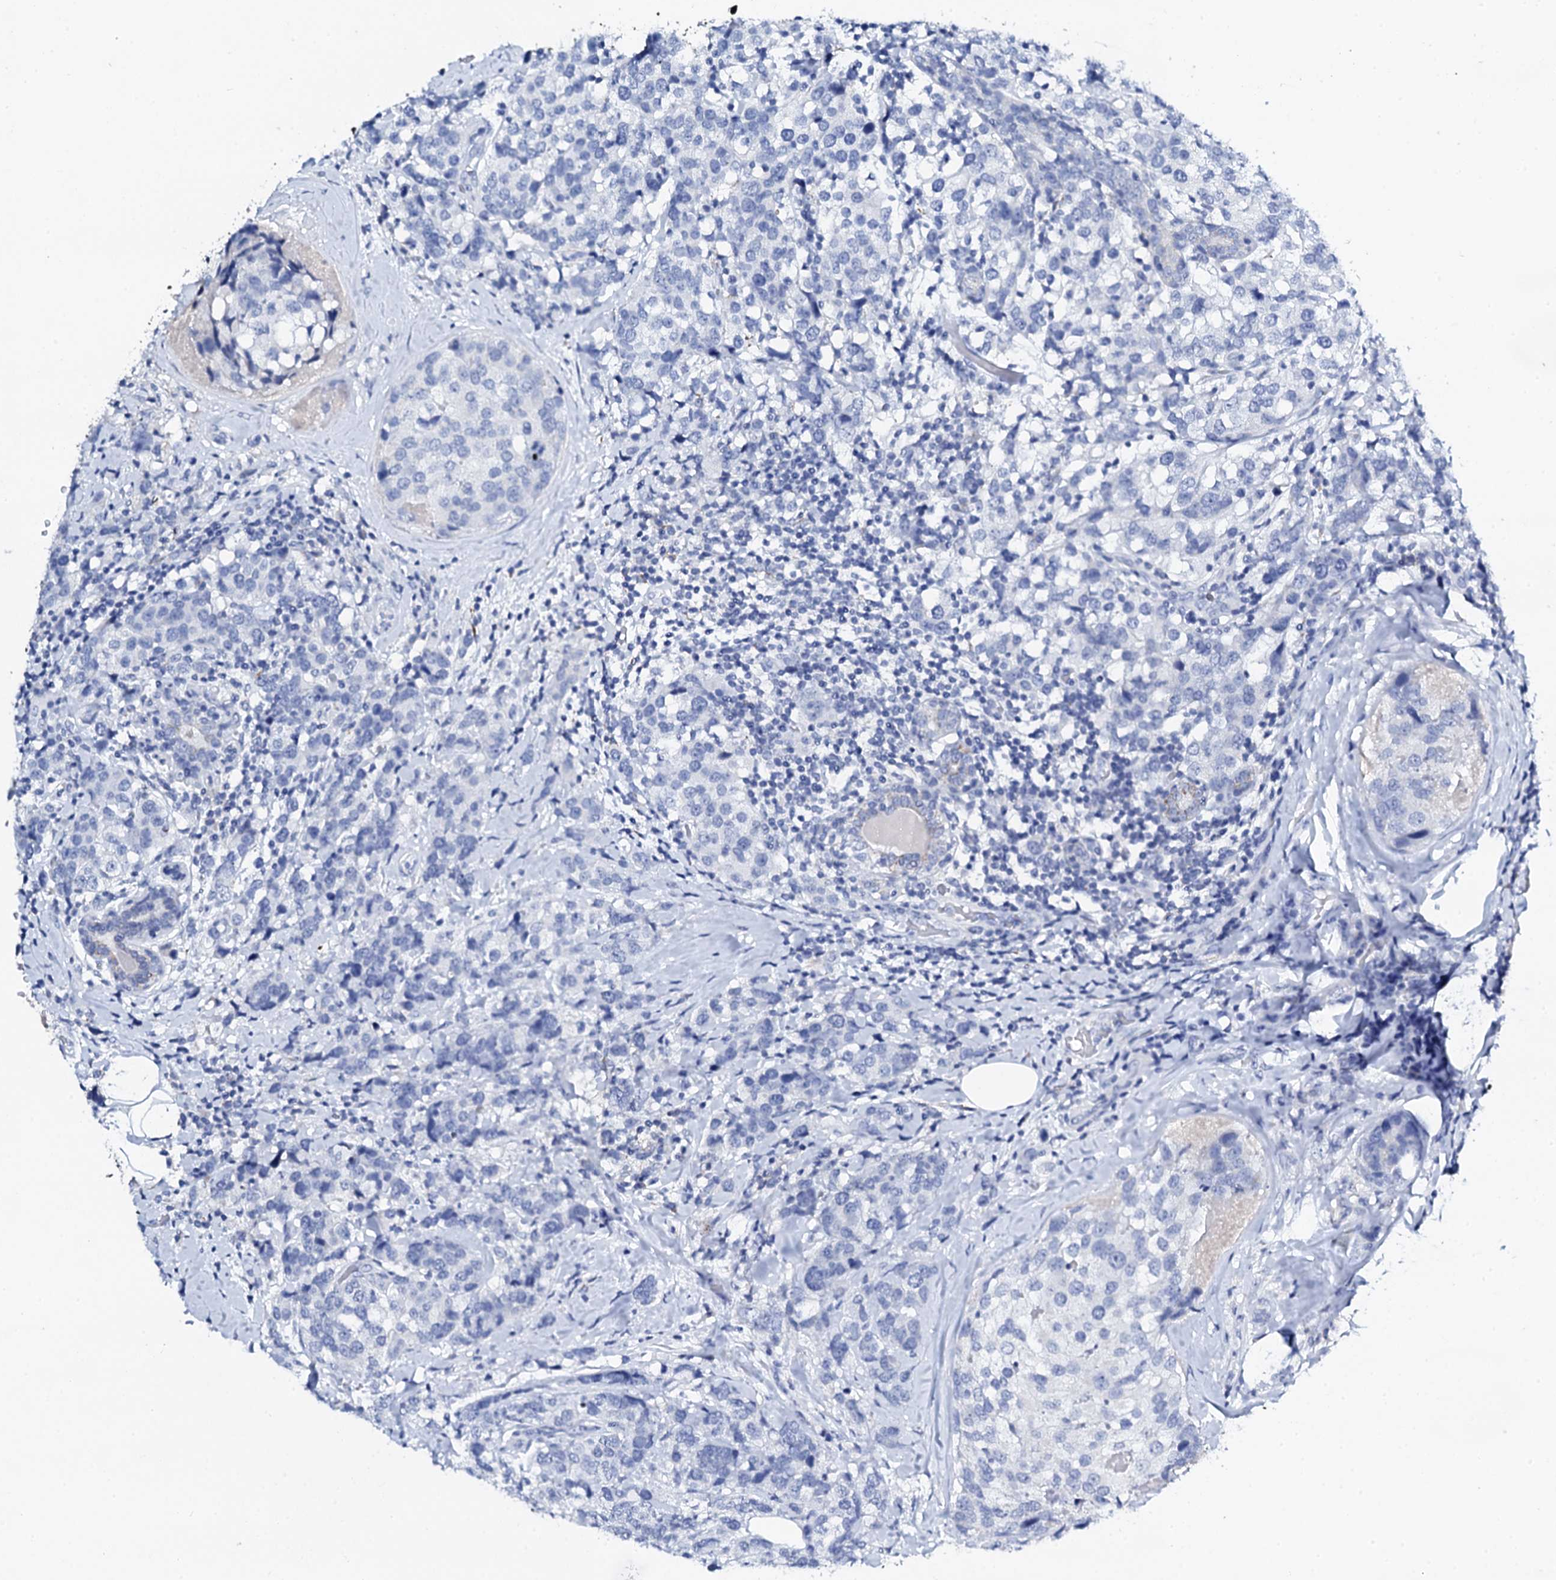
{"staining": {"intensity": "negative", "quantity": "none", "location": "none"}, "tissue": "breast cancer", "cell_type": "Tumor cells", "image_type": "cancer", "snomed": [{"axis": "morphology", "description": "Lobular carcinoma"}, {"axis": "topography", "description": "Breast"}], "caption": "Breast cancer stained for a protein using immunohistochemistry exhibits no staining tumor cells.", "gene": "FBXL16", "patient": {"sex": "female", "age": 59}}